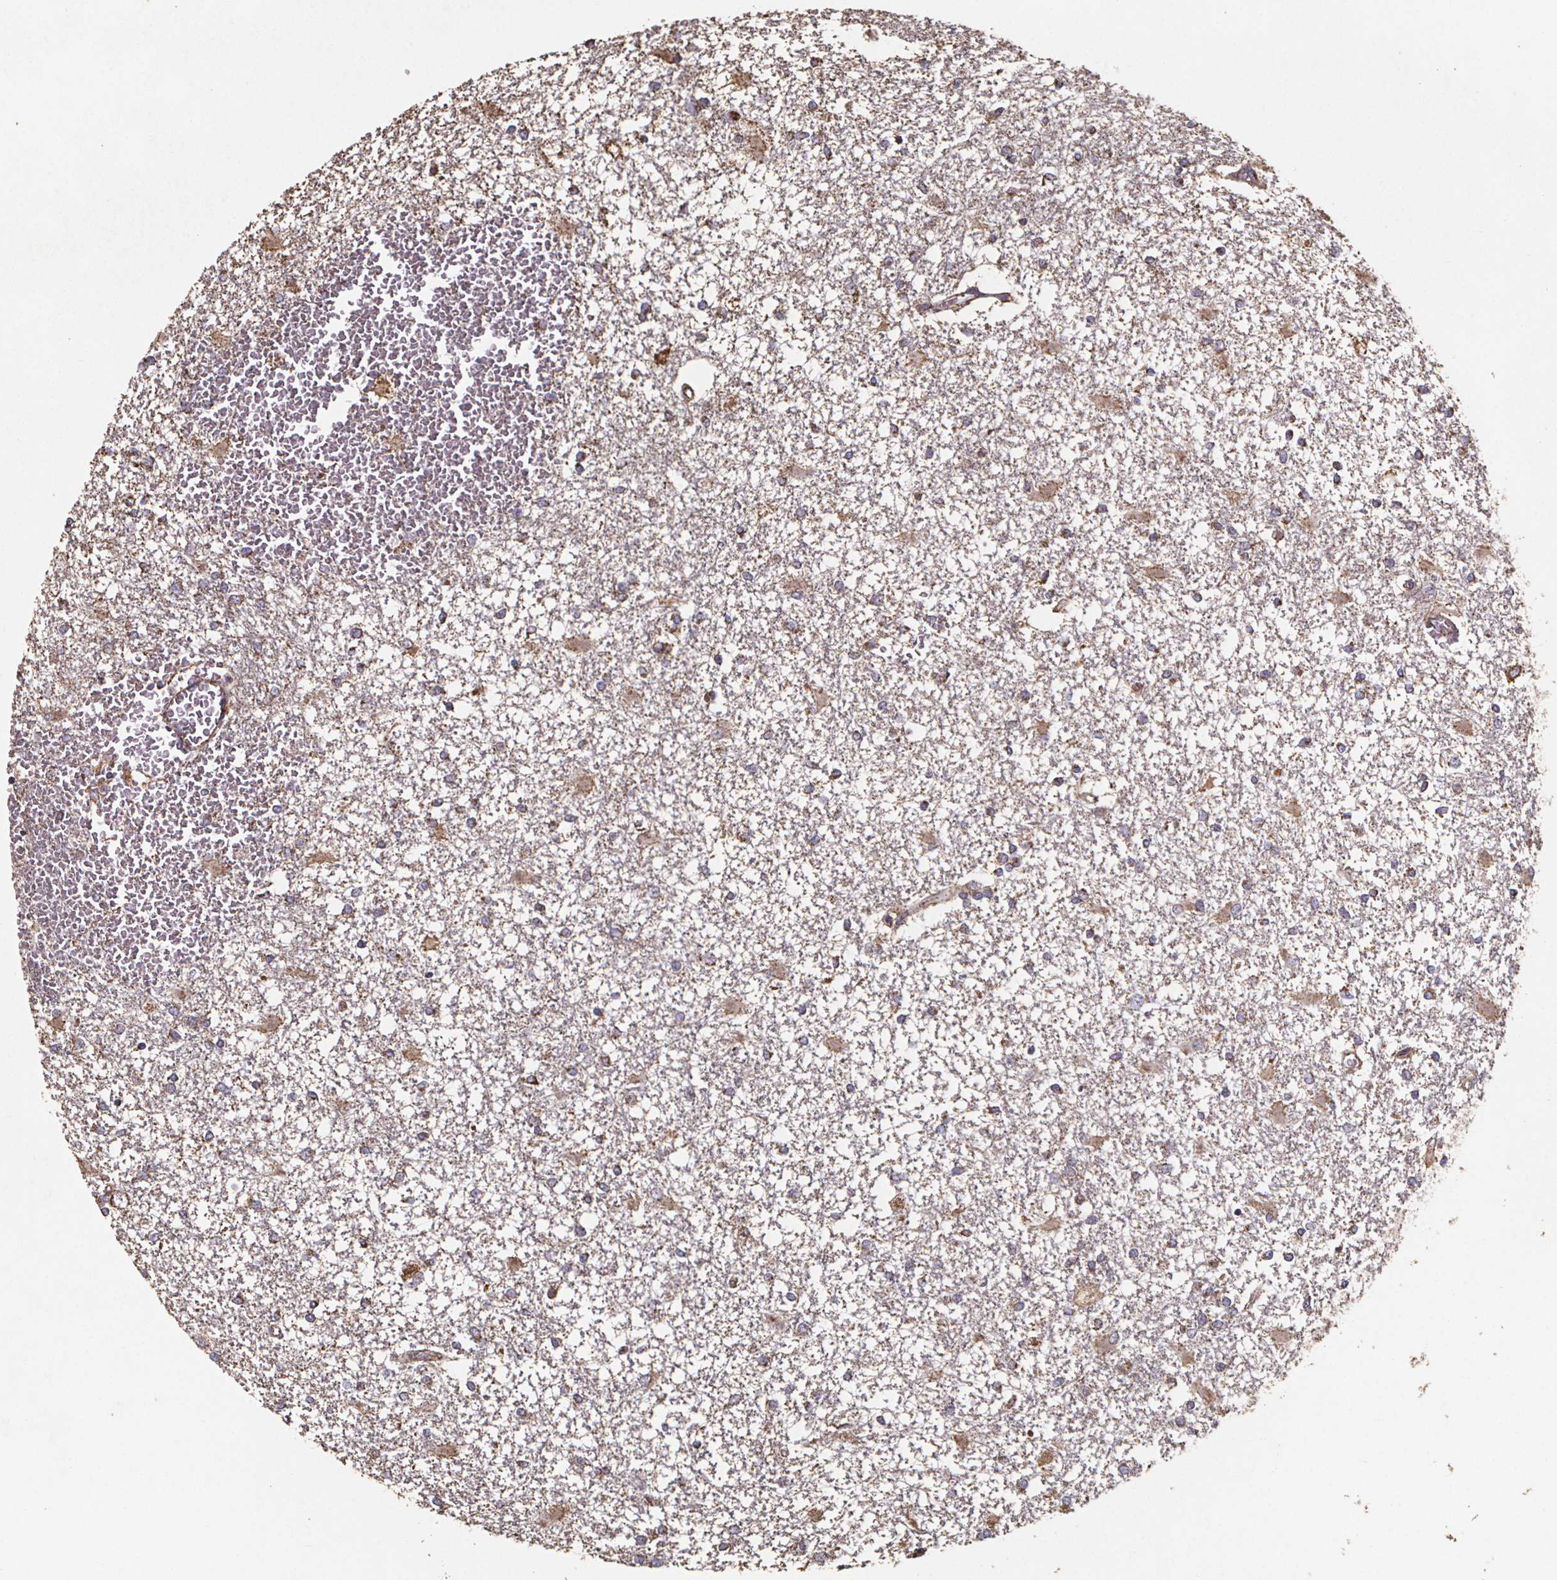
{"staining": {"intensity": "weak", "quantity": "<25%", "location": "cytoplasmic/membranous"}, "tissue": "glioma", "cell_type": "Tumor cells", "image_type": "cancer", "snomed": [{"axis": "morphology", "description": "Glioma, malignant, High grade"}, {"axis": "topography", "description": "Cerebral cortex"}], "caption": "Malignant glioma (high-grade) was stained to show a protein in brown. There is no significant positivity in tumor cells.", "gene": "SLC35D2", "patient": {"sex": "male", "age": 79}}